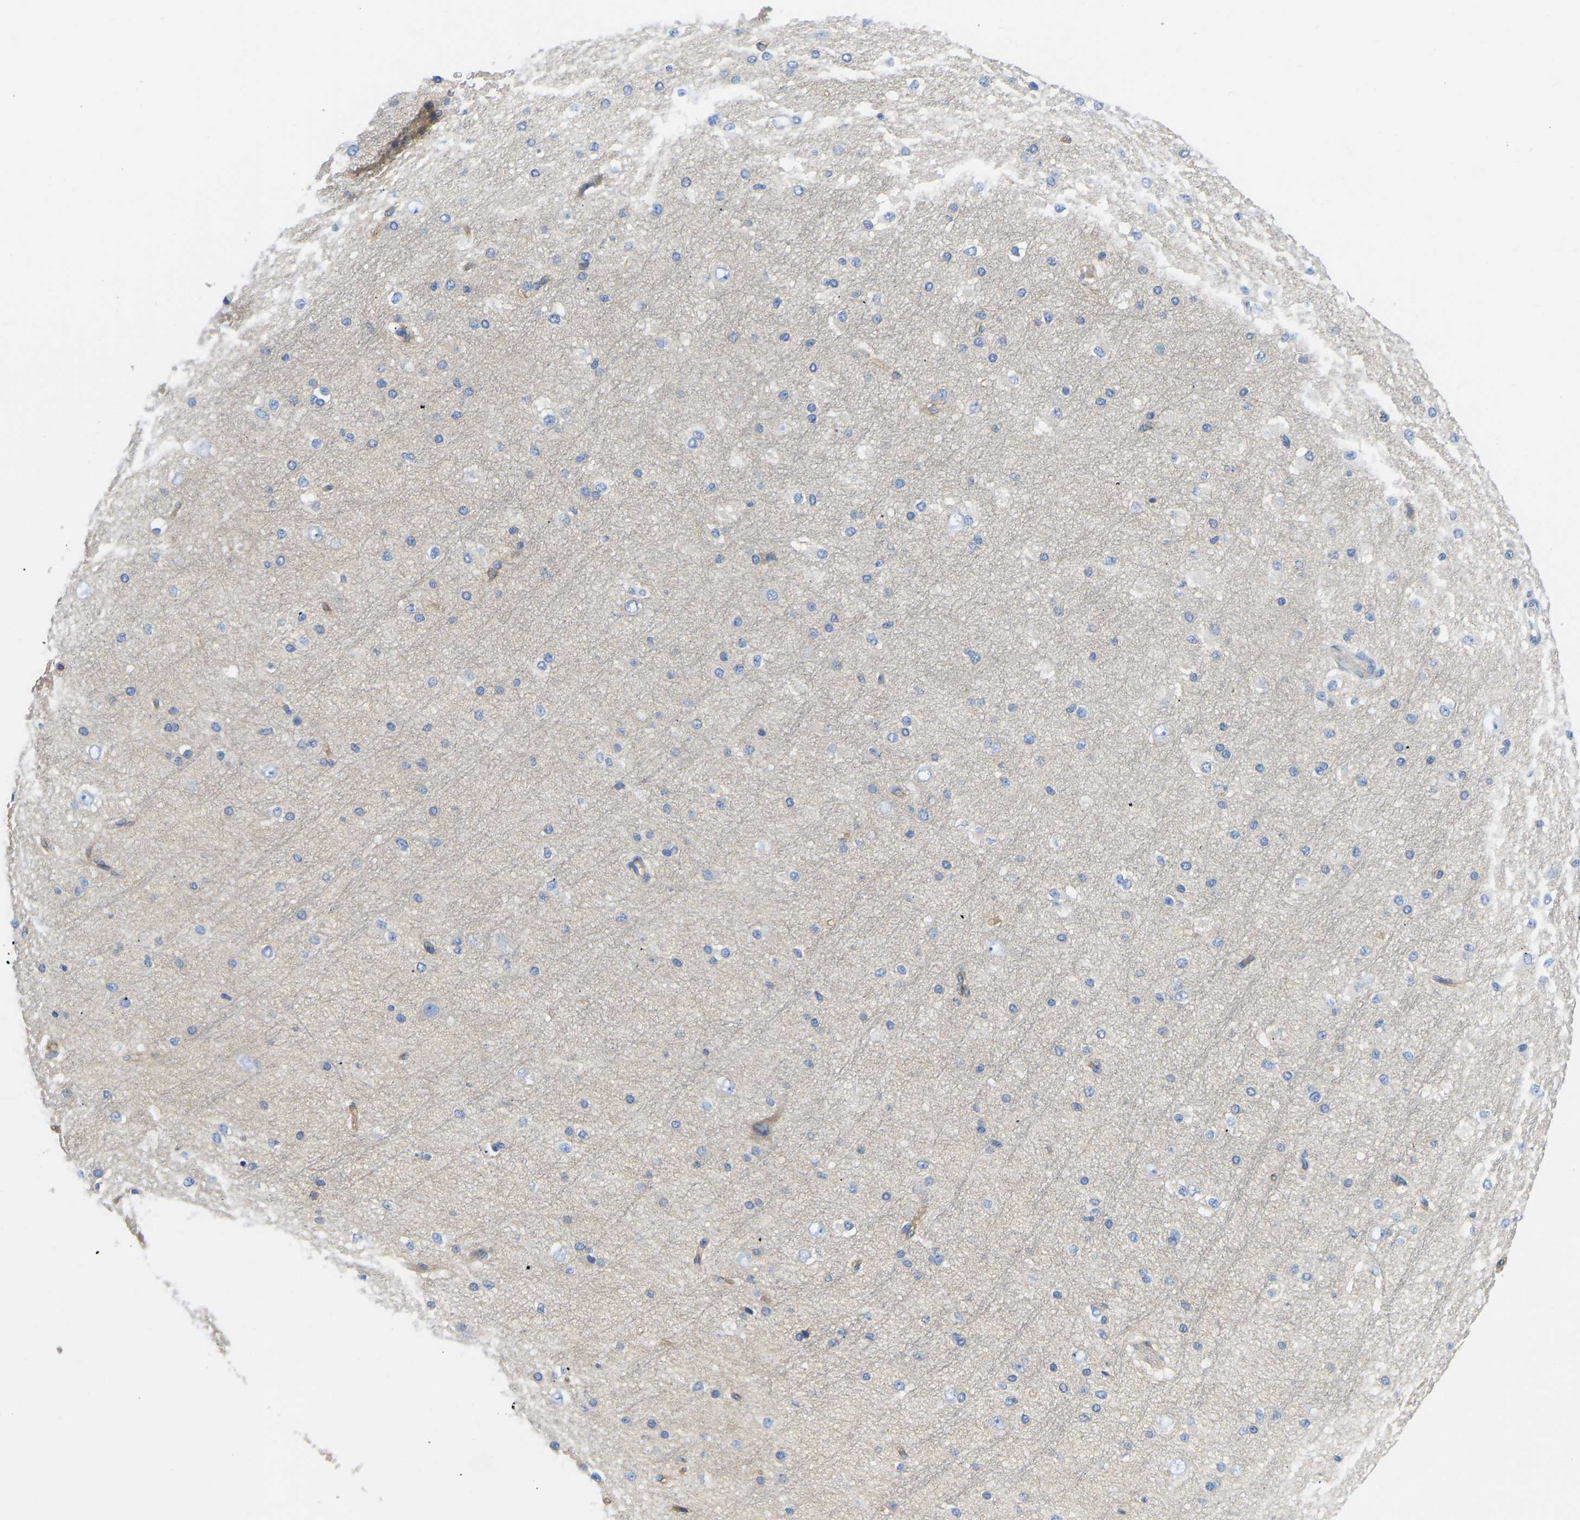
{"staining": {"intensity": "weak", "quantity": ">75%", "location": "cytoplasmic/membranous"}, "tissue": "cerebral cortex", "cell_type": "Endothelial cells", "image_type": "normal", "snomed": [{"axis": "morphology", "description": "Normal tissue, NOS"}, {"axis": "morphology", "description": "Developmental malformation"}, {"axis": "topography", "description": "Cerebral cortex"}], "caption": "Benign cerebral cortex was stained to show a protein in brown. There is low levels of weak cytoplasmic/membranous staining in about >75% of endothelial cells. The protein of interest is stained brown, and the nuclei are stained in blue (DAB IHC with brightfield microscopy, high magnification).", "gene": "CHAD", "patient": {"sex": "female", "age": 30}}